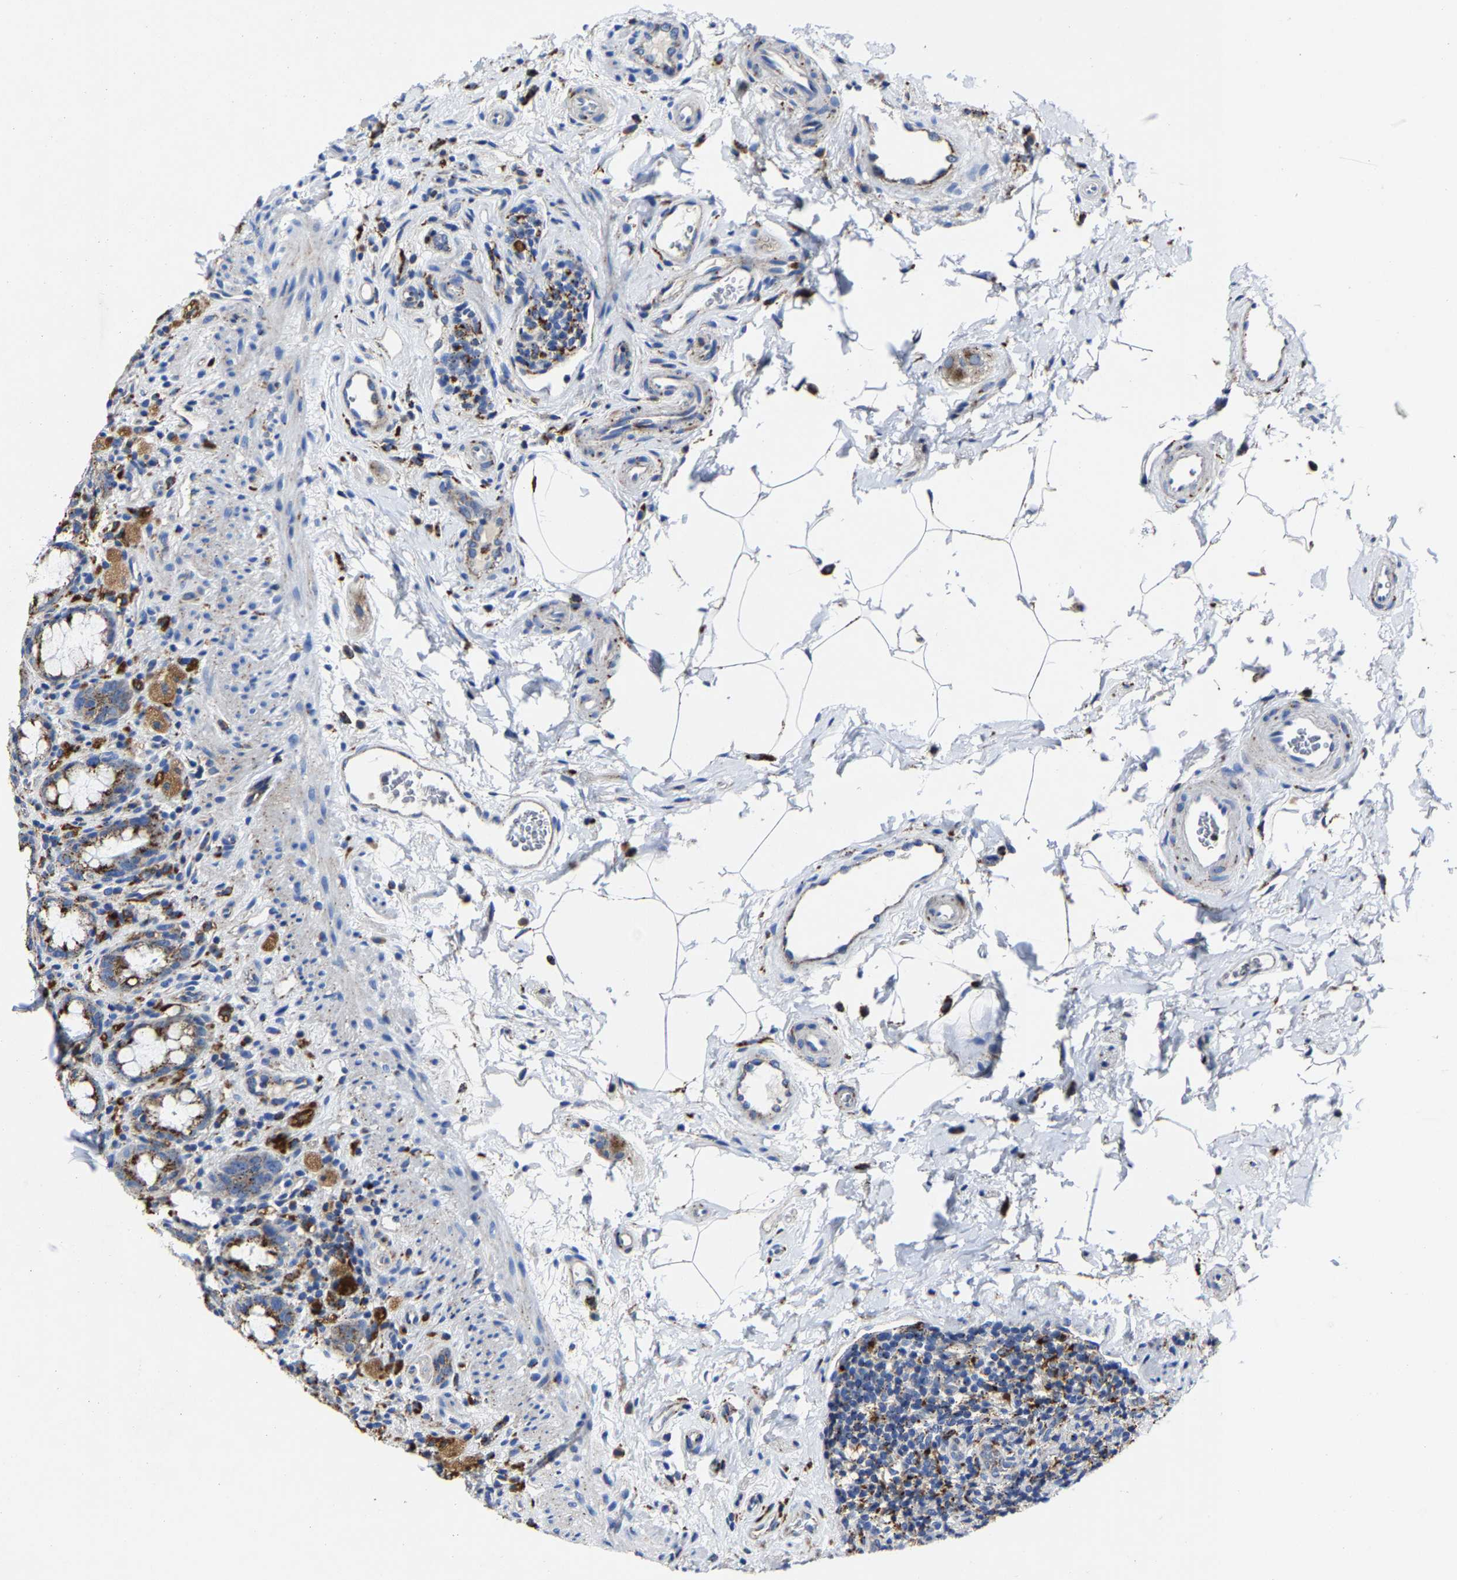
{"staining": {"intensity": "strong", "quantity": ">75%", "location": "cytoplasmic/membranous"}, "tissue": "rectum", "cell_type": "Glandular cells", "image_type": "normal", "snomed": [{"axis": "morphology", "description": "Normal tissue, NOS"}, {"axis": "topography", "description": "Rectum"}], "caption": "Immunohistochemical staining of normal rectum shows high levels of strong cytoplasmic/membranous staining in approximately >75% of glandular cells. (Stains: DAB in brown, nuclei in blue, Microscopy: brightfield microscopy at high magnification).", "gene": "LAMTOR4", "patient": {"sex": "male", "age": 44}}